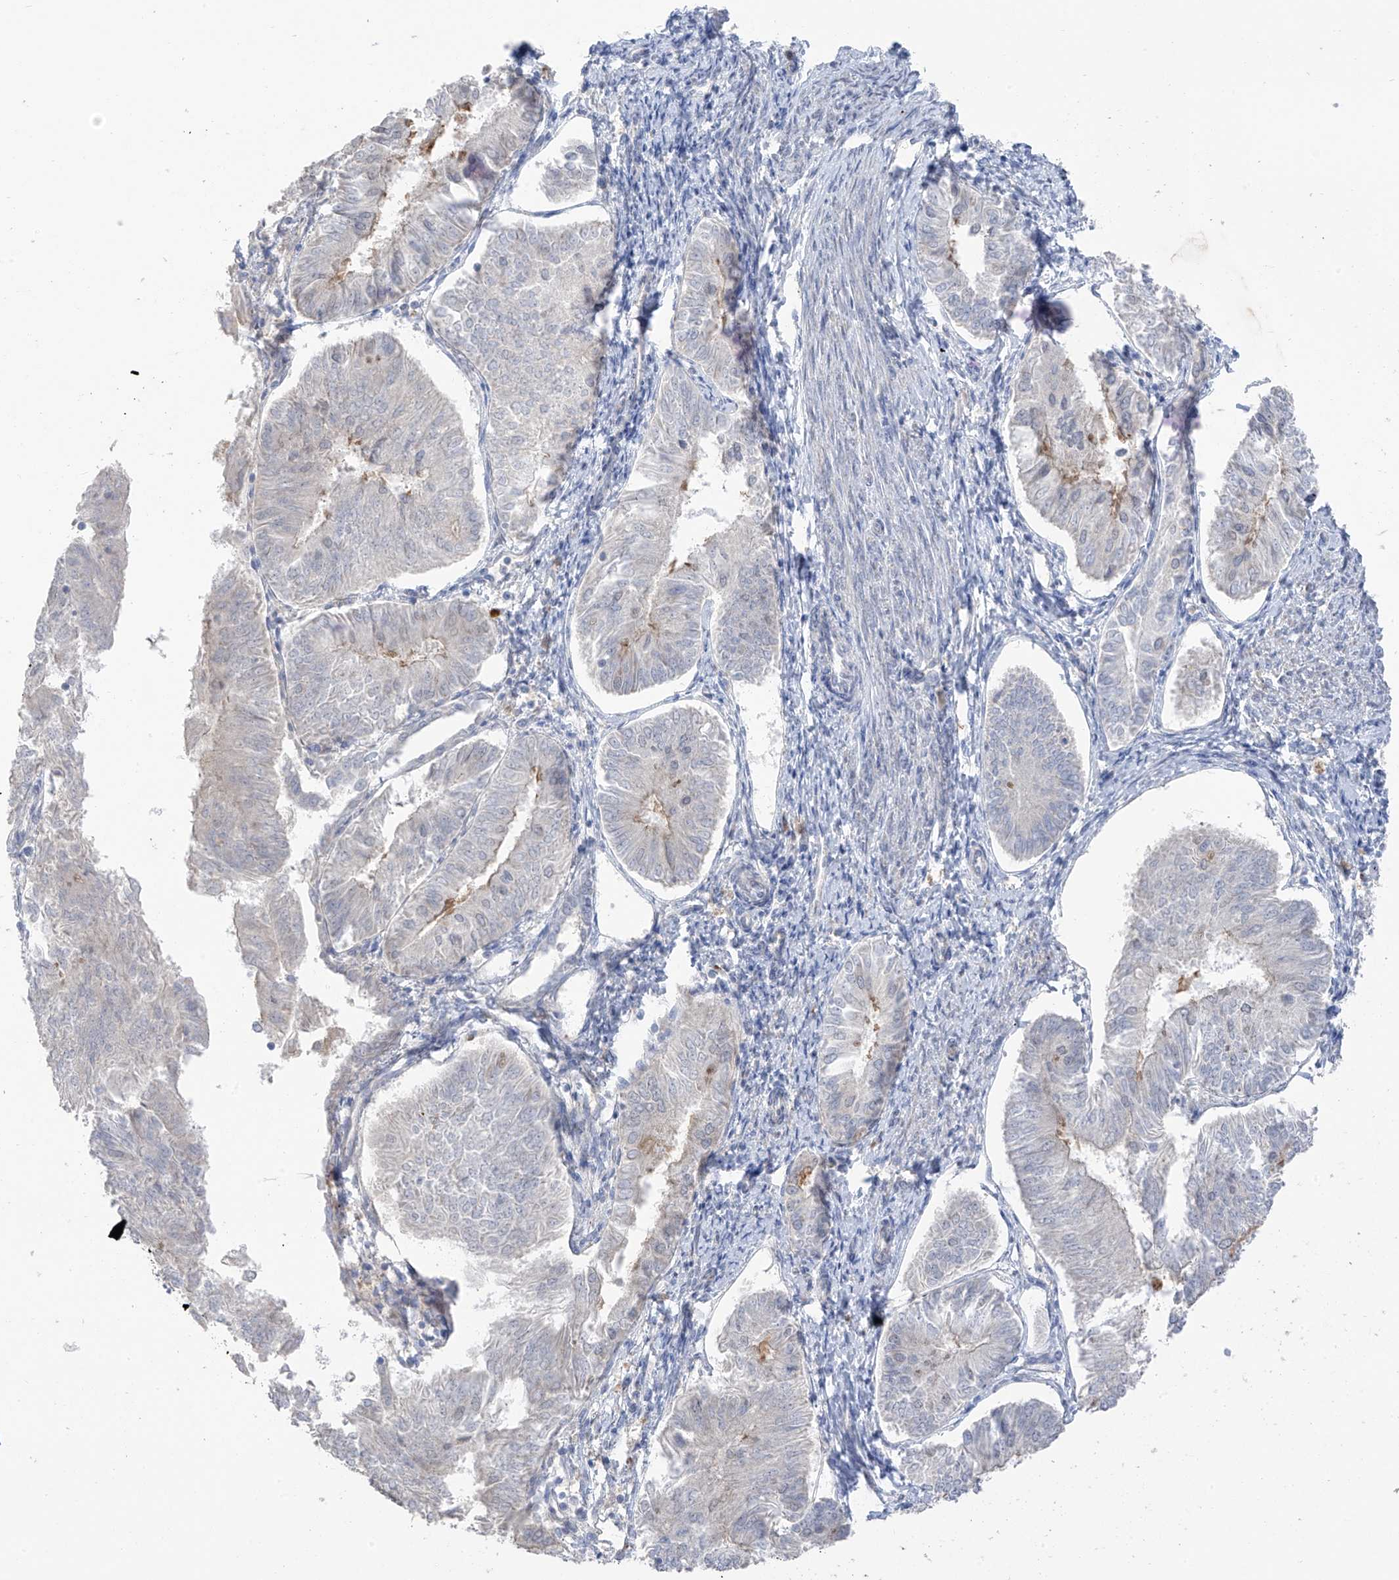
{"staining": {"intensity": "weak", "quantity": "<25%", "location": "cytoplasmic/membranous"}, "tissue": "endometrial cancer", "cell_type": "Tumor cells", "image_type": "cancer", "snomed": [{"axis": "morphology", "description": "Adenocarcinoma, NOS"}, {"axis": "topography", "description": "Endometrium"}], "caption": "IHC of endometrial cancer exhibits no expression in tumor cells.", "gene": "NALCN", "patient": {"sex": "female", "age": 58}}